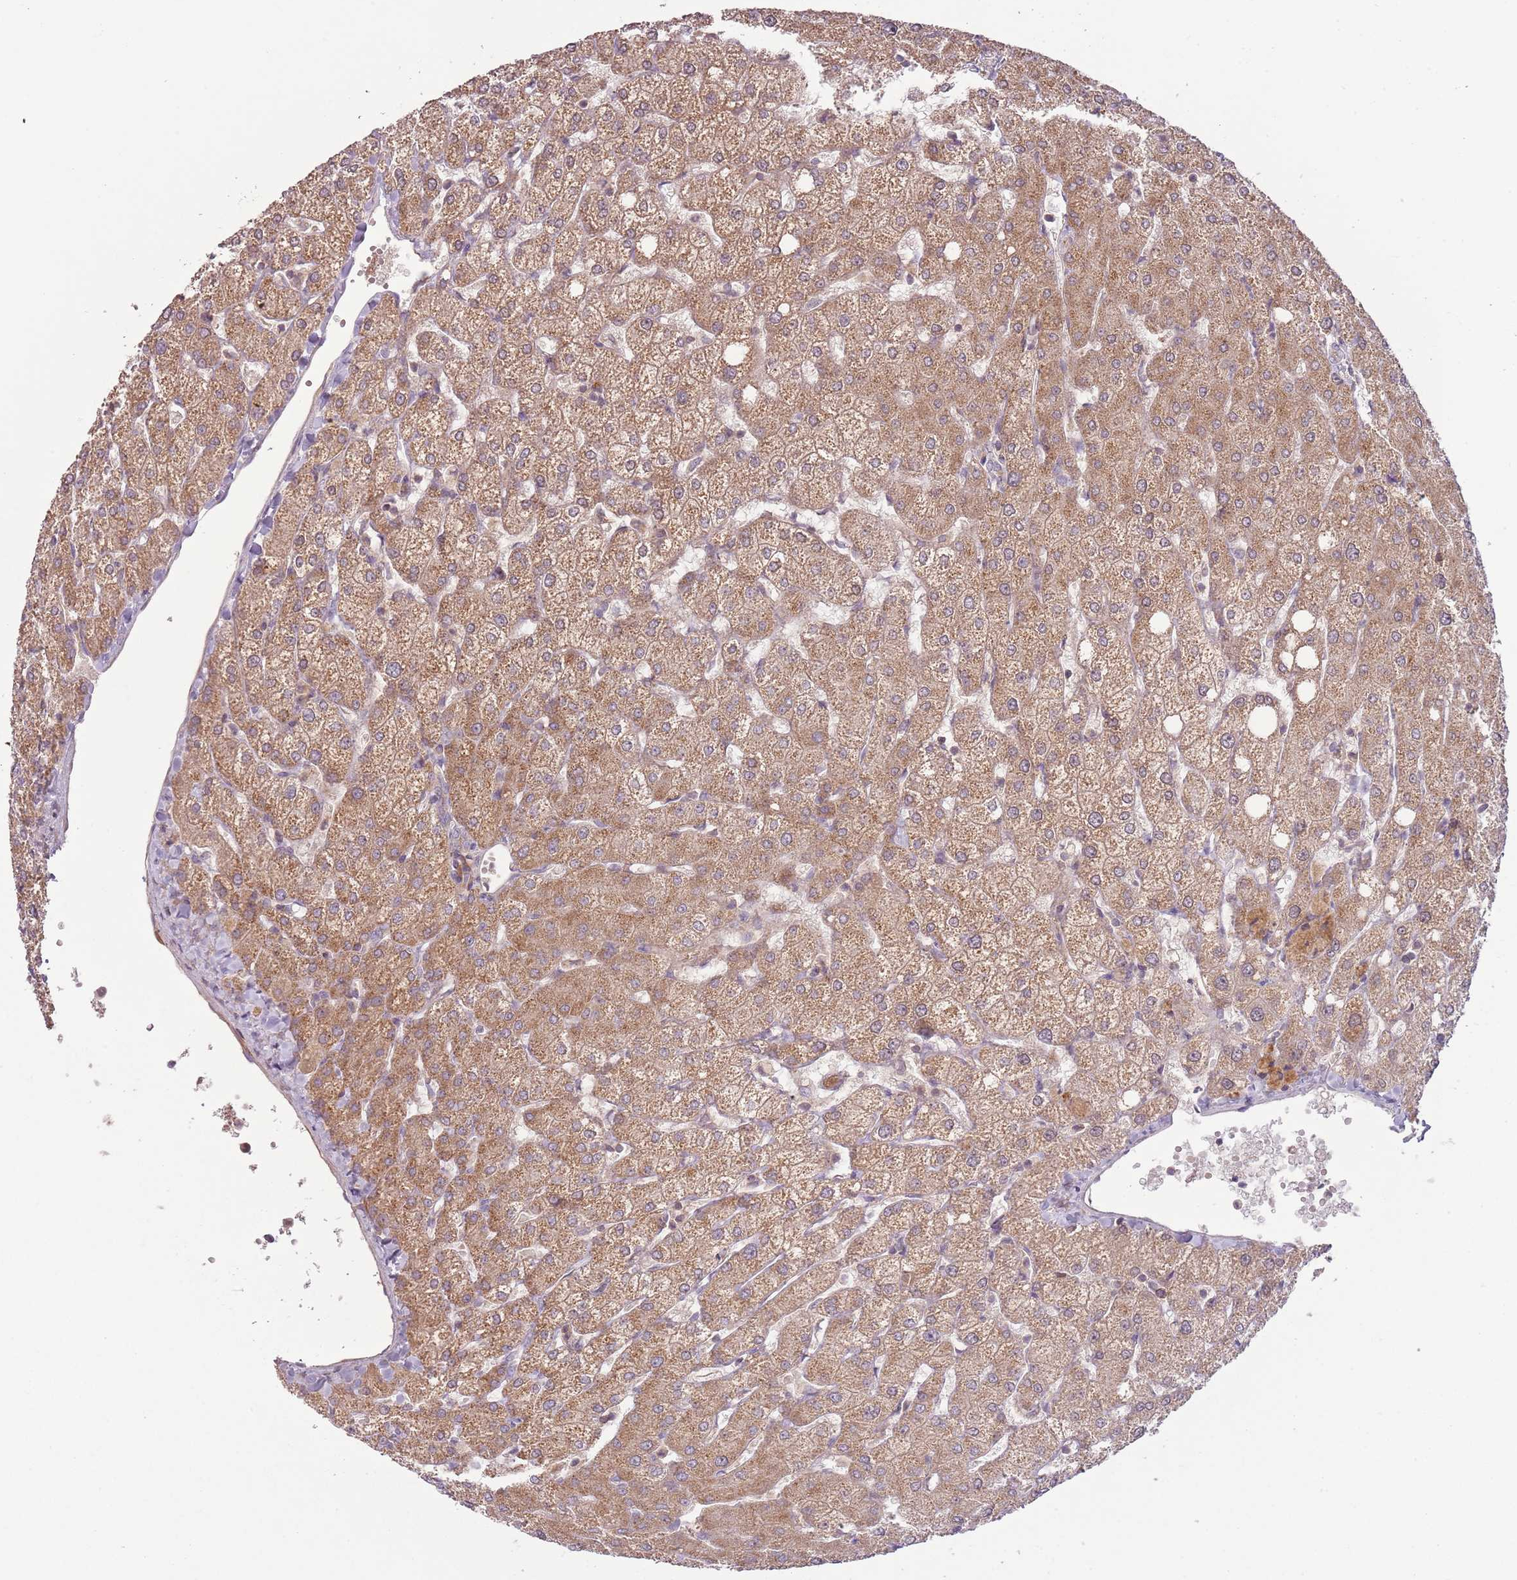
{"staining": {"intensity": "negative", "quantity": "none", "location": "none"}, "tissue": "liver", "cell_type": "Cholangiocytes", "image_type": "normal", "snomed": [{"axis": "morphology", "description": "Normal tissue, NOS"}, {"axis": "topography", "description": "Liver"}], "caption": "IHC micrograph of benign liver stained for a protein (brown), which exhibits no expression in cholangiocytes.", "gene": "DTD2", "patient": {"sex": "female", "age": 54}}